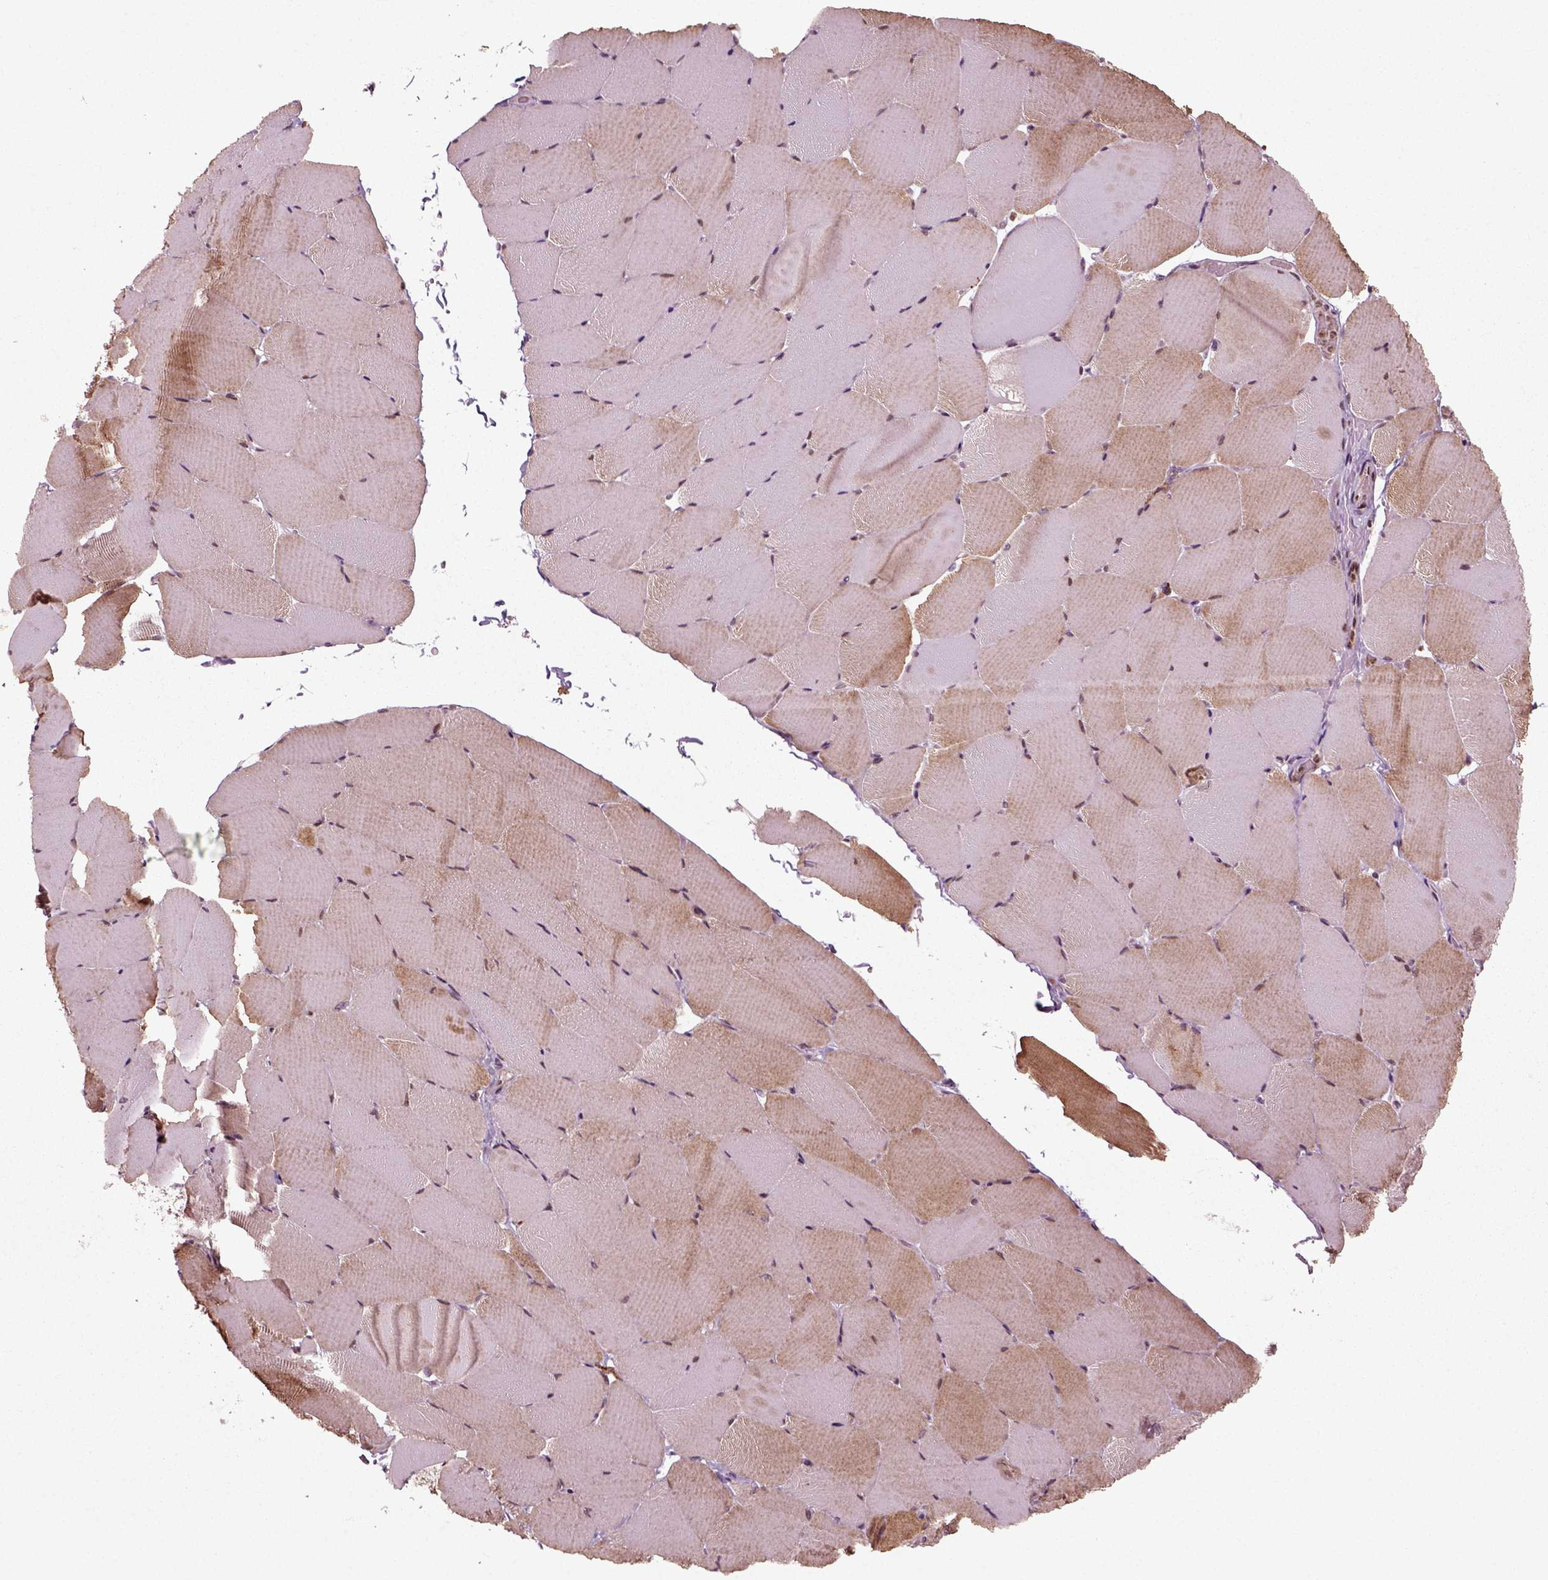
{"staining": {"intensity": "moderate", "quantity": "25%-75%", "location": "cytoplasmic/membranous,nuclear"}, "tissue": "skeletal muscle", "cell_type": "Myocytes", "image_type": "normal", "snomed": [{"axis": "morphology", "description": "Normal tissue, NOS"}, {"axis": "topography", "description": "Skeletal muscle"}], "caption": "The micrograph demonstrates a brown stain indicating the presence of a protein in the cytoplasmic/membranous,nuclear of myocytes in skeletal muscle.", "gene": "CDC14A", "patient": {"sex": "female", "age": 37}}